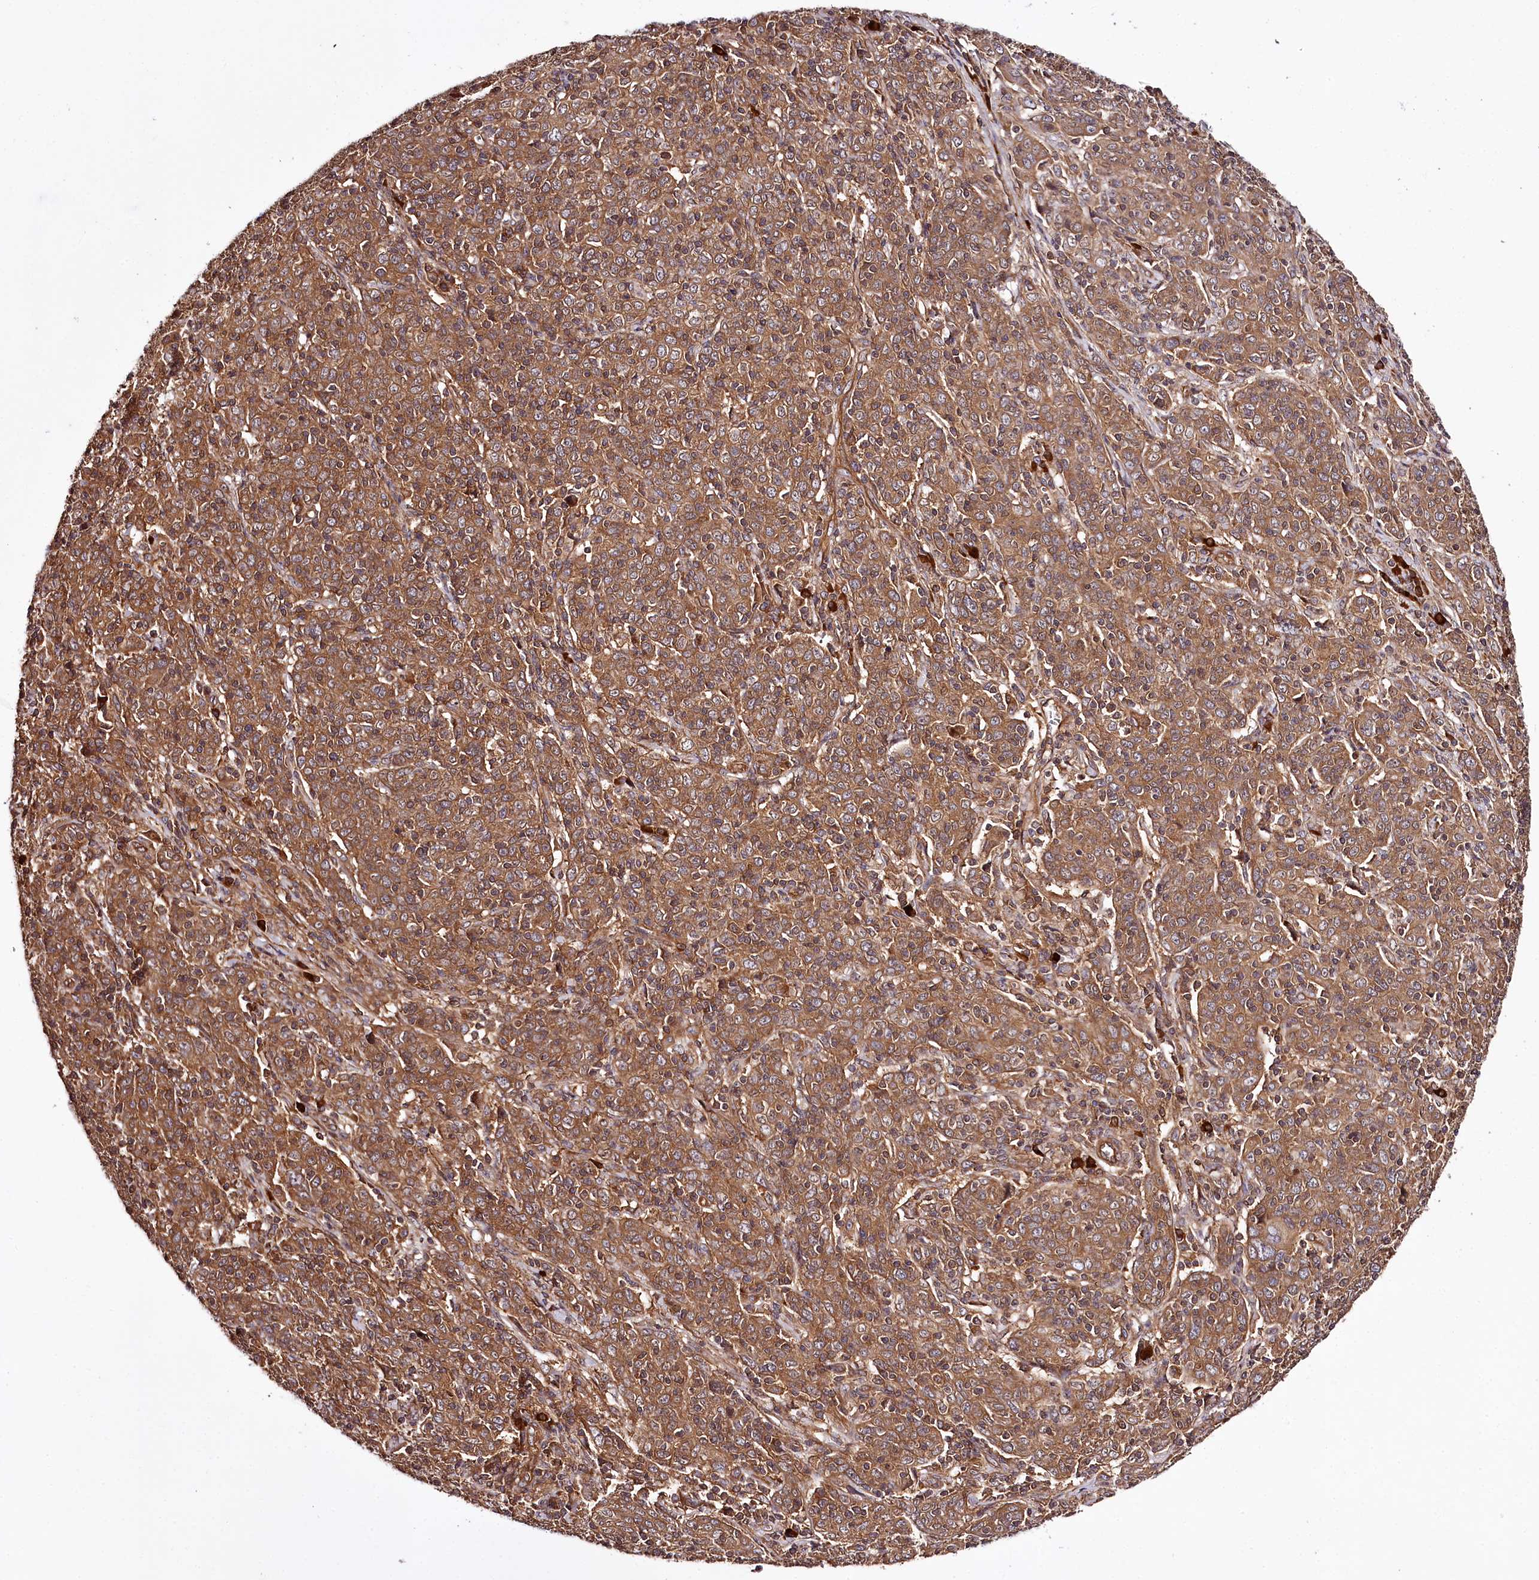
{"staining": {"intensity": "moderate", "quantity": ">75%", "location": "cytoplasmic/membranous"}, "tissue": "cervical cancer", "cell_type": "Tumor cells", "image_type": "cancer", "snomed": [{"axis": "morphology", "description": "Squamous cell carcinoma, NOS"}, {"axis": "topography", "description": "Cervix"}], "caption": "An IHC photomicrograph of tumor tissue is shown. Protein staining in brown highlights moderate cytoplasmic/membranous positivity in cervical cancer (squamous cell carcinoma) within tumor cells.", "gene": "TARS1", "patient": {"sex": "female", "age": 67}}